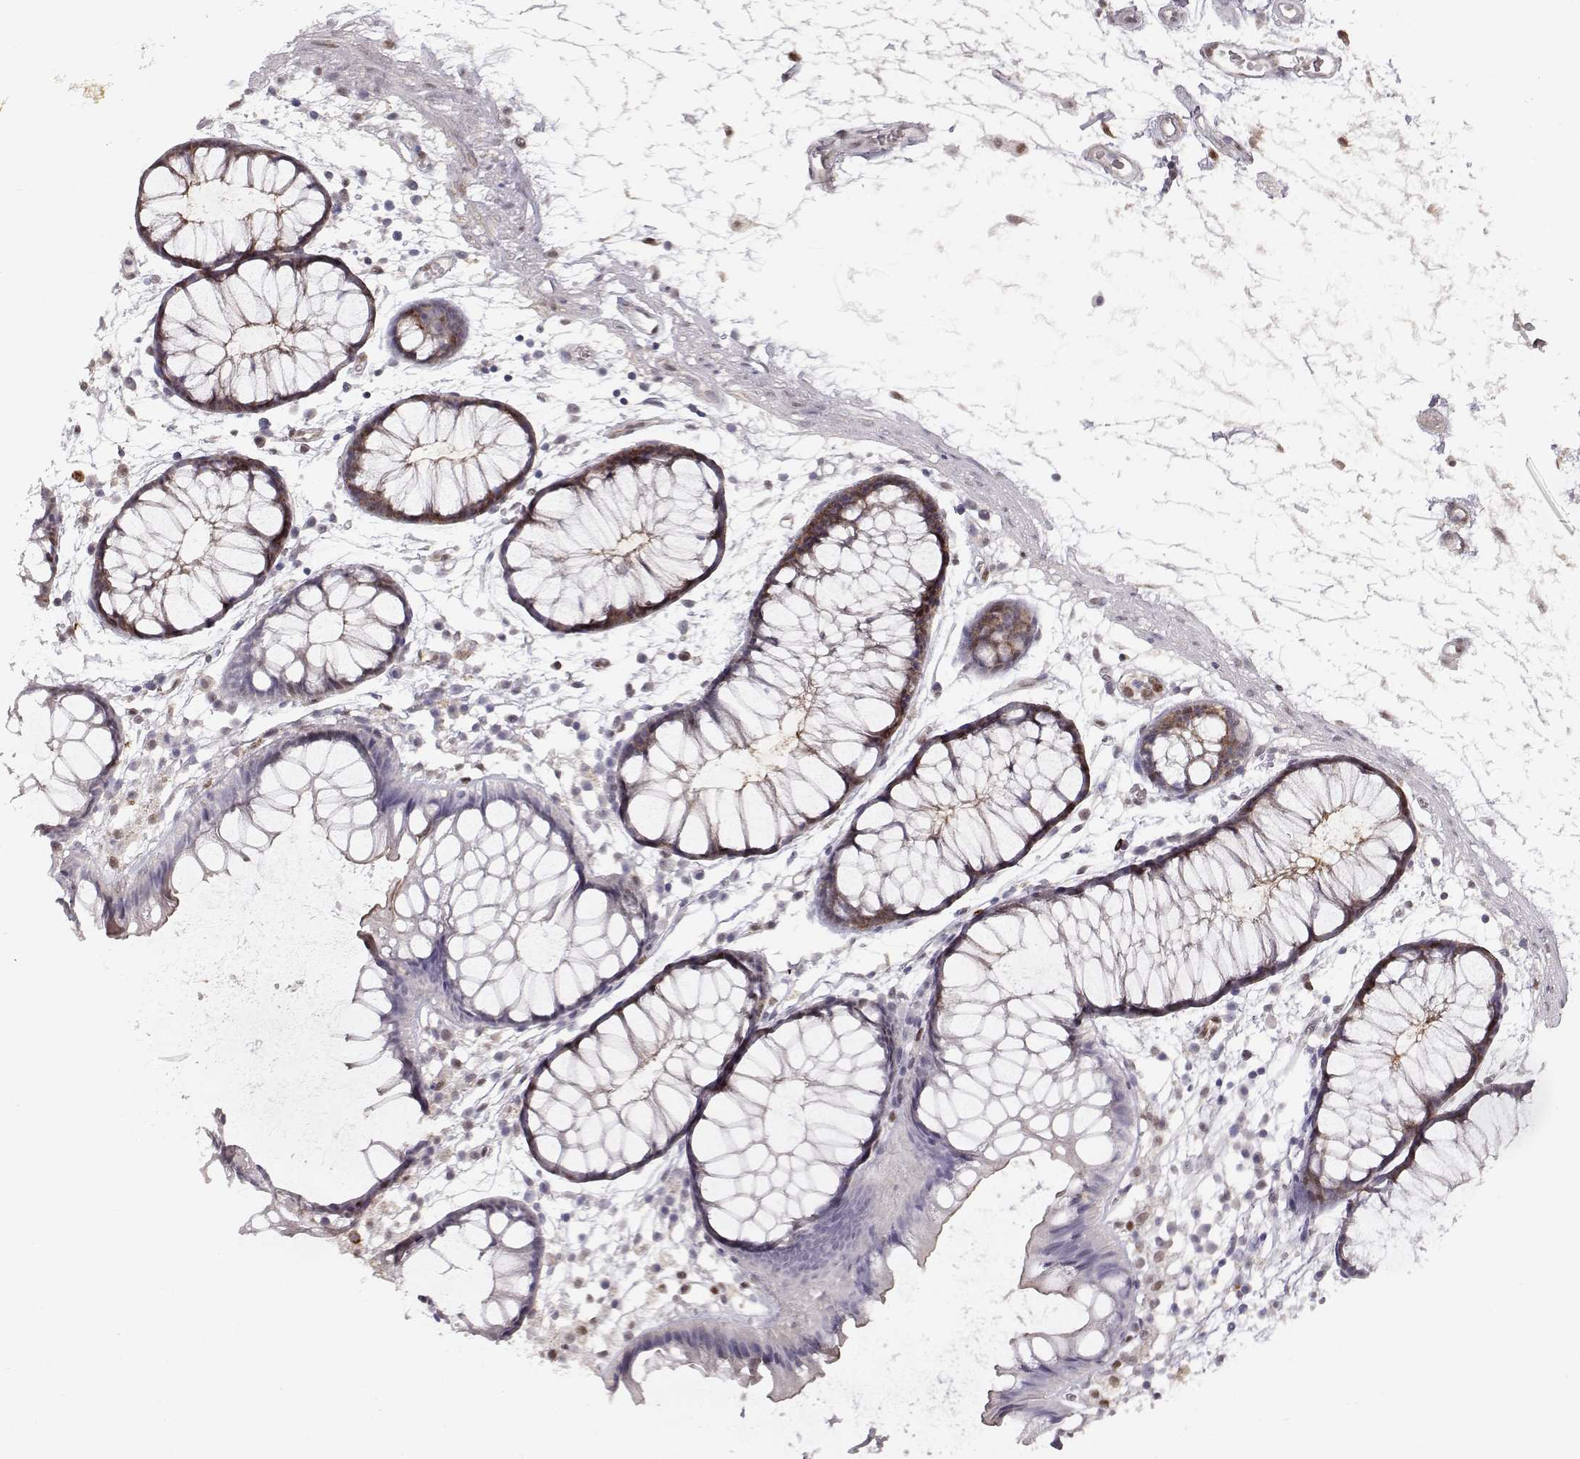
{"staining": {"intensity": "negative", "quantity": "none", "location": "none"}, "tissue": "colon", "cell_type": "Endothelial cells", "image_type": "normal", "snomed": [{"axis": "morphology", "description": "Normal tissue, NOS"}, {"axis": "morphology", "description": "Adenocarcinoma, NOS"}, {"axis": "topography", "description": "Colon"}], "caption": "Protein analysis of benign colon demonstrates no significant staining in endothelial cells.", "gene": "CDK4", "patient": {"sex": "male", "age": 65}}